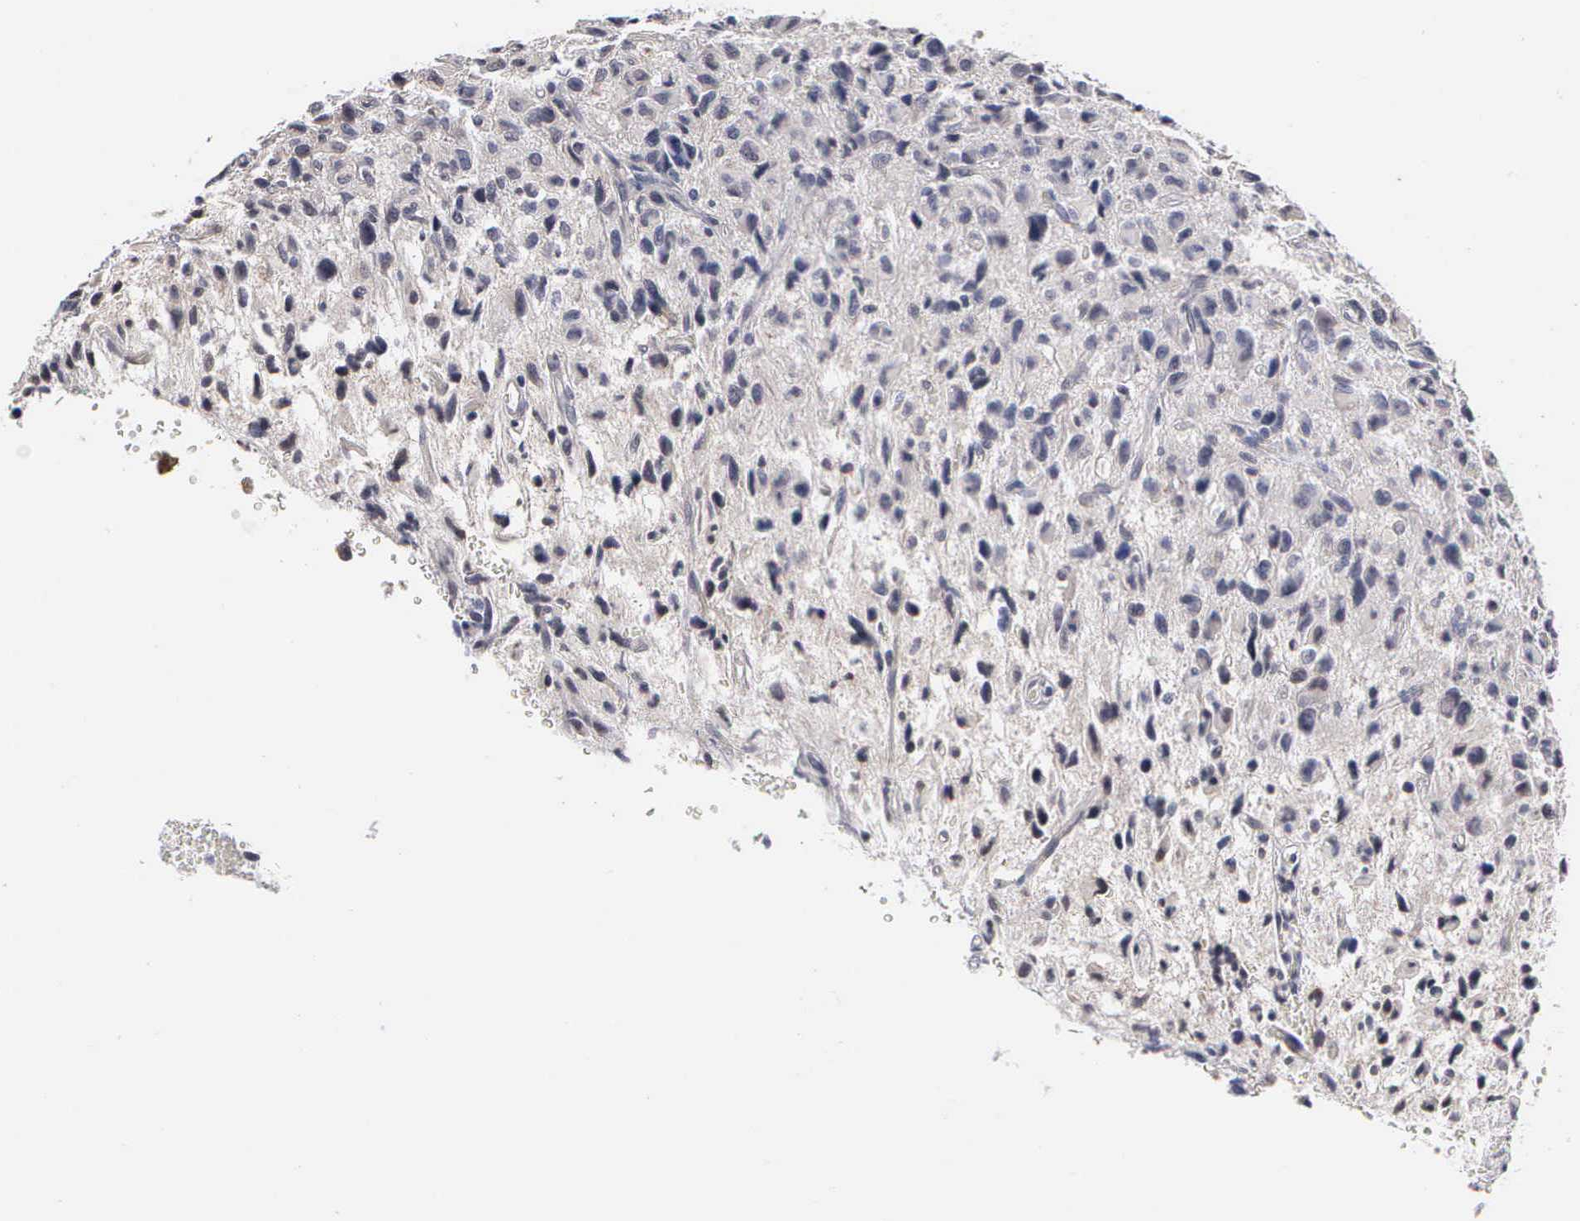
{"staining": {"intensity": "negative", "quantity": "none", "location": "none"}, "tissue": "glioma", "cell_type": "Tumor cells", "image_type": "cancer", "snomed": [{"axis": "morphology", "description": "Glioma, malignant, High grade"}, {"axis": "topography", "description": "Brain"}], "caption": "Micrograph shows no protein positivity in tumor cells of glioma tissue.", "gene": "KDM6A", "patient": {"sex": "female", "age": 60}}